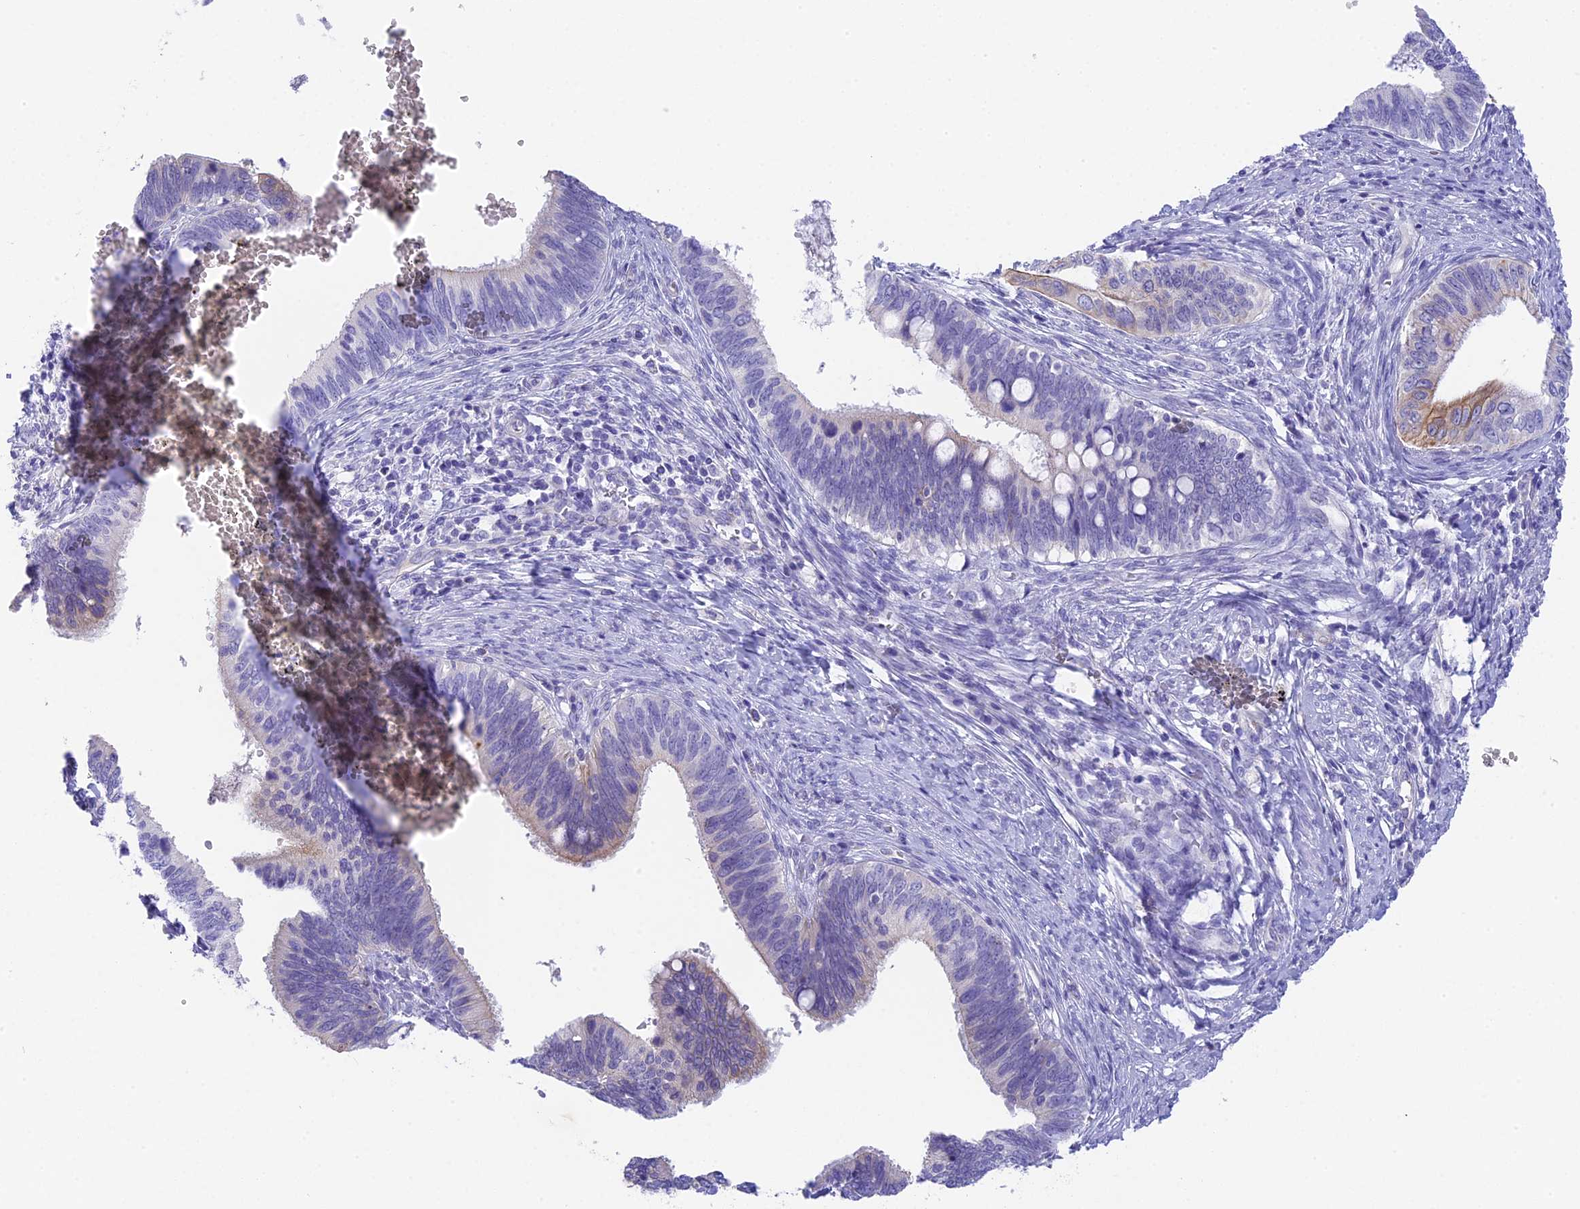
{"staining": {"intensity": "negative", "quantity": "none", "location": "none"}, "tissue": "cervical cancer", "cell_type": "Tumor cells", "image_type": "cancer", "snomed": [{"axis": "morphology", "description": "Adenocarcinoma, NOS"}, {"axis": "topography", "description": "Cervix"}], "caption": "Immunohistochemical staining of human cervical cancer displays no significant expression in tumor cells.", "gene": "TACSTD2", "patient": {"sex": "female", "age": 42}}